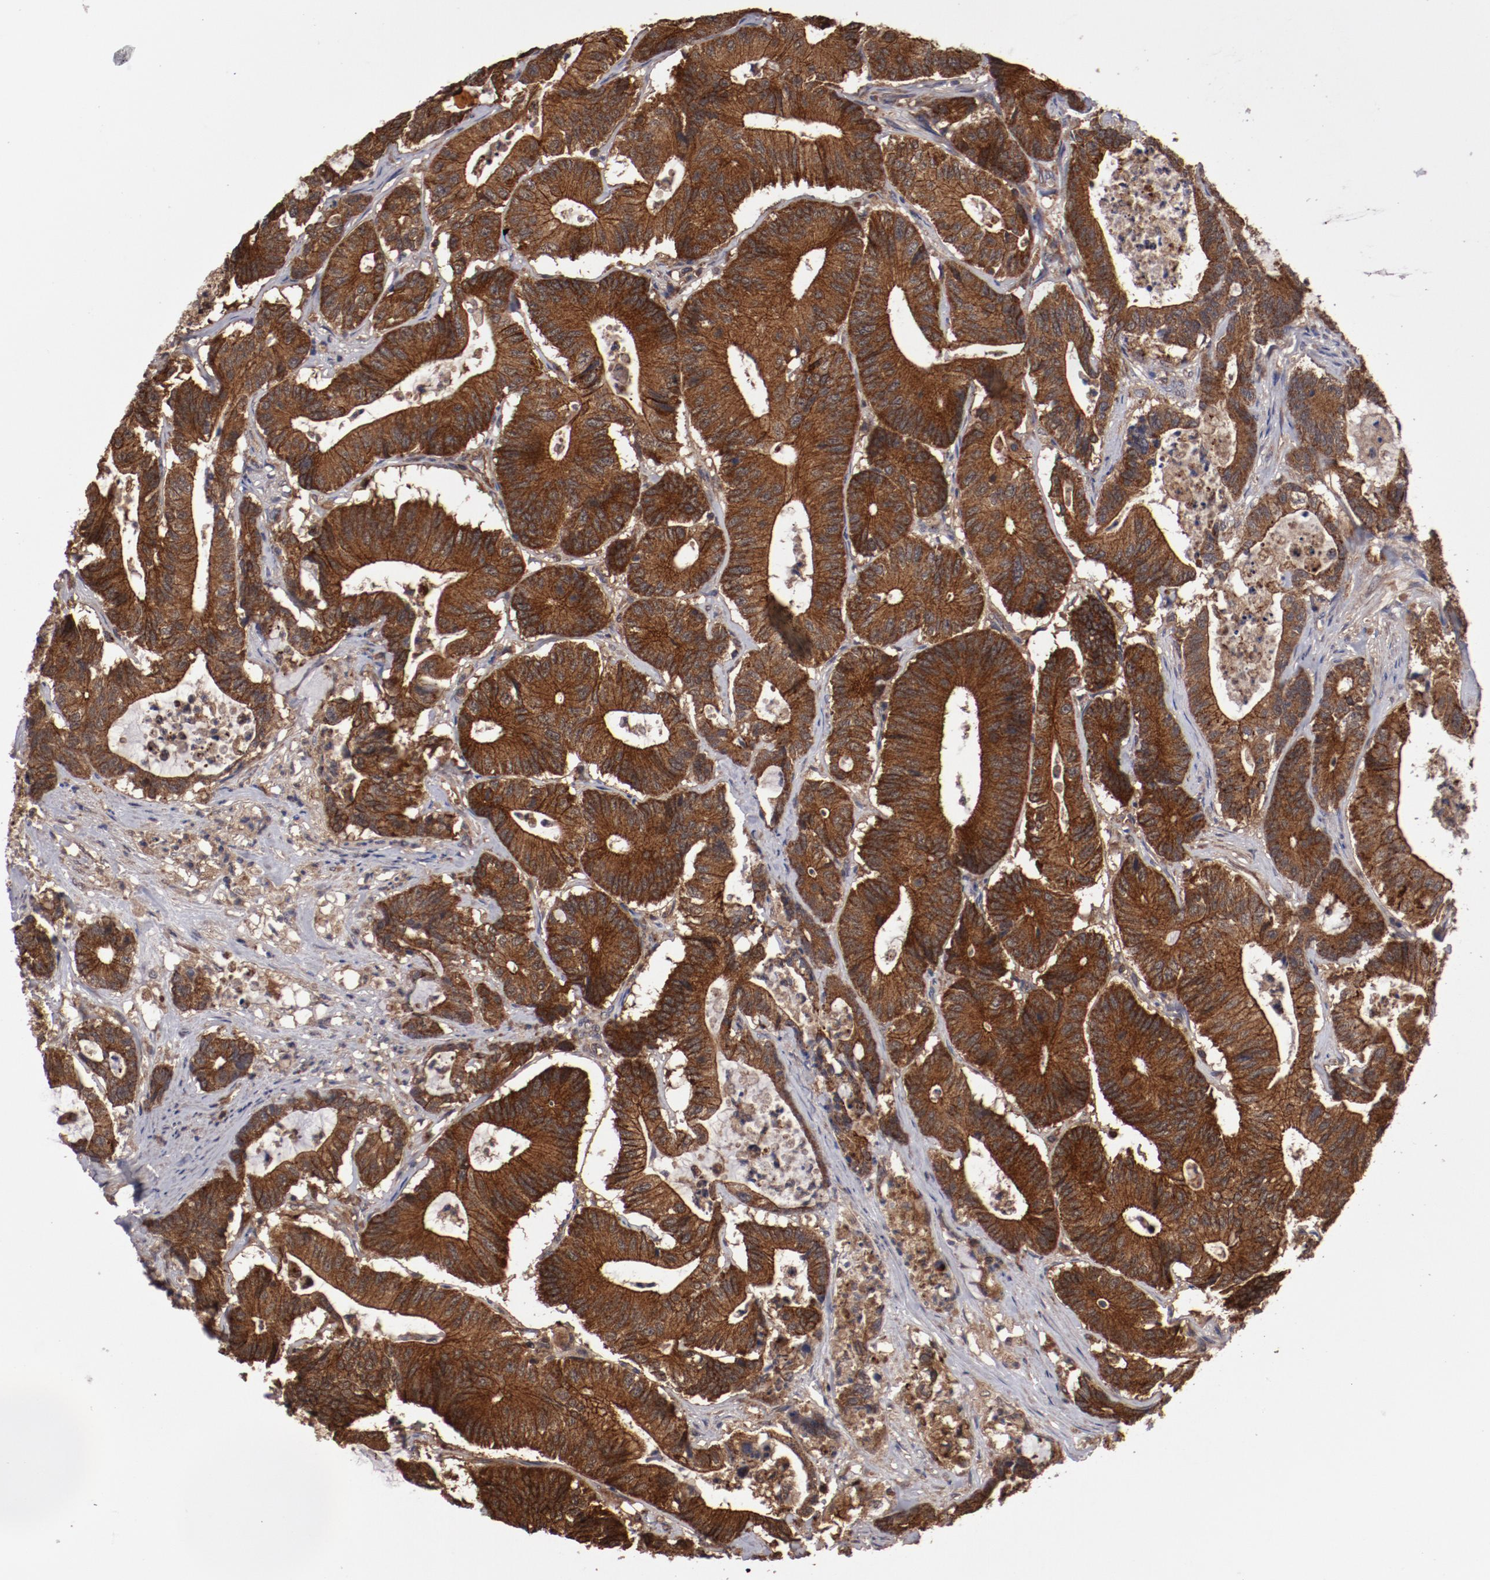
{"staining": {"intensity": "strong", "quantity": ">75%", "location": "cytoplasmic/membranous"}, "tissue": "colorectal cancer", "cell_type": "Tumor cells", "image_type": "cancer", "snomed": [{"axis": "morphology", "description": "Adenocarcinoma, NOS"}, {"axis": "topography", "description": "Colon"}], "caption": "Strong cytoplasmic/membranous protein positivity is identified in approximately >75% of tumor cells in colorectal cancer. Using DAB (brown) and hematoxylin (blue) stains, captured at high magnification using brightfield microscopy.", "gene": "RPS6KA6", "patient": {"sex": "female", "age": 84}}